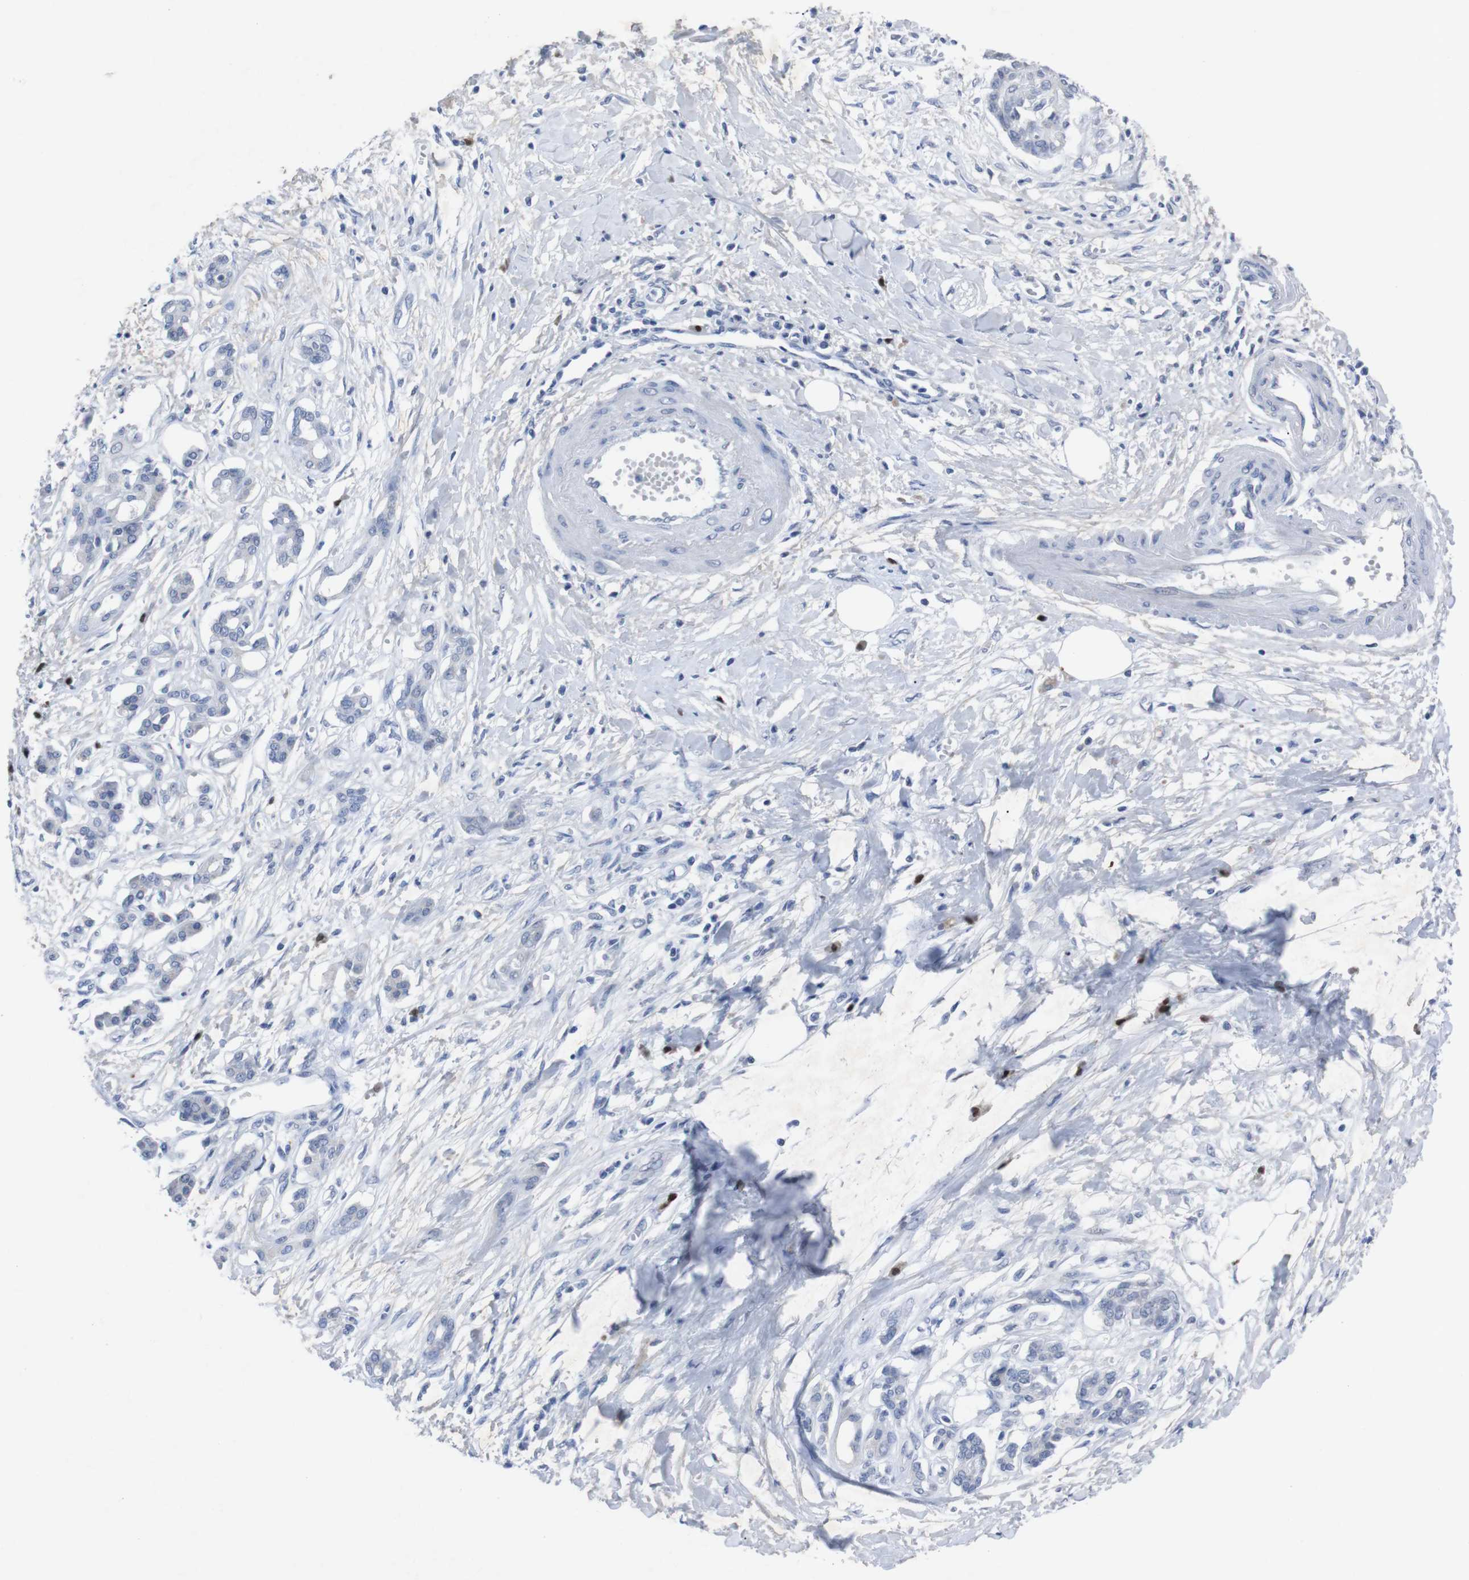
{"staining": {"intensity": "negative", "quantity": "none", "location": "none"}, "tissue": "pancreatic cancer", "cell_type": "Tumor cells", "image_type": "cancer", "snomed": [{"axis": "morphology", "description": "Adenocarcinoma, NOS"}, {"axis": "topography", "description": "Pancreas"}], "caption": "IHC image of human adenocarcinoma (pancreatic) stained for a protein (brown), which reveals no positivity in tumor cells.", "gene": "IRF4", "patient": {"sex": "male", "age": 56}}